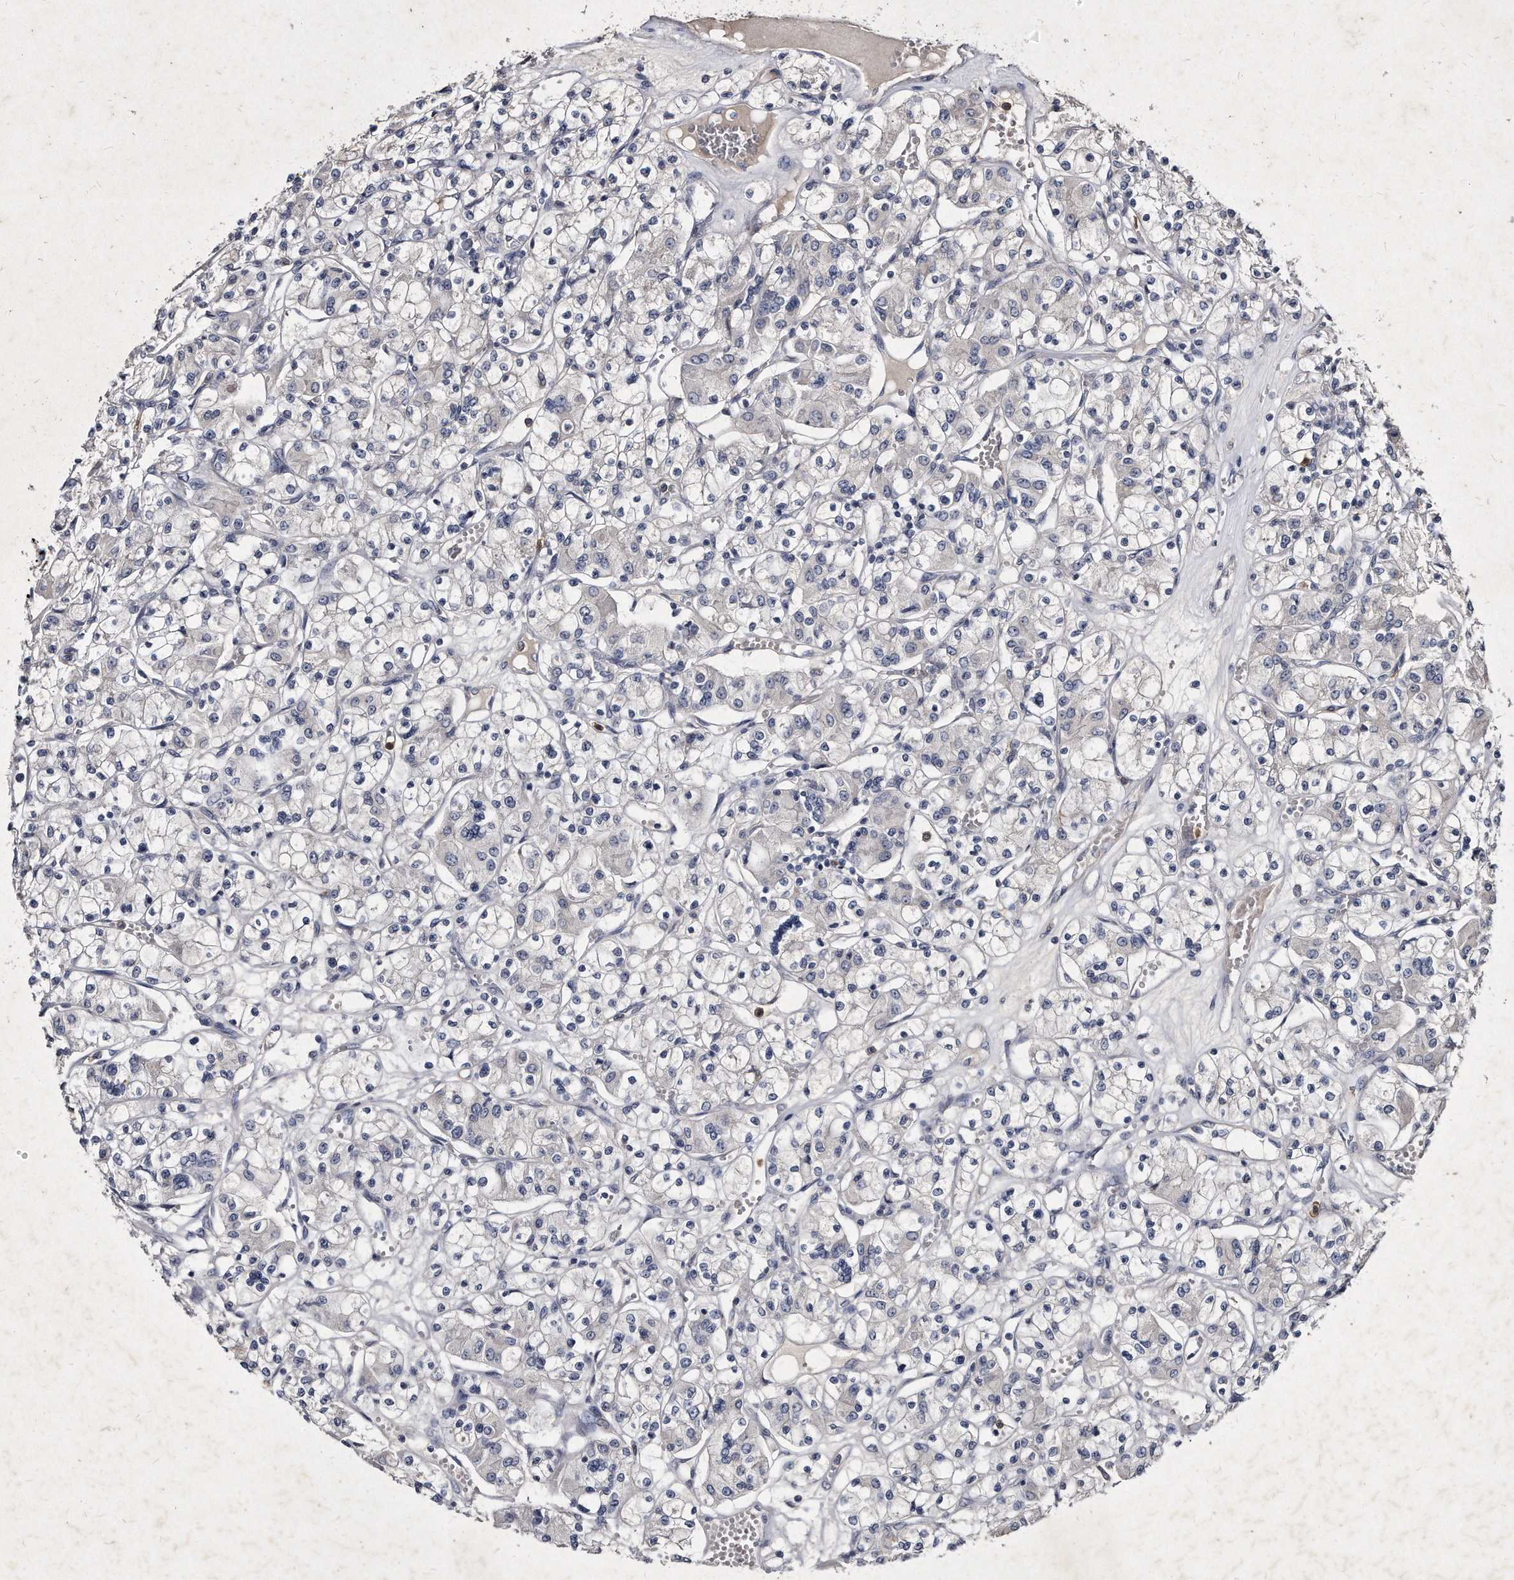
{"staining": {"intensity": "negative", "quantity": "none", "location": "none"}, "tissue": "renal cancer", "cell_type": "Tumor cells", "image_type": "cancer", "snomed": [{"axis": "morphology", "description": "Adenocarcinoma, NOS"}, {"axis": "topography", "description": "Kidney"}], "caption": "DAB (3,3'-diaminobenzidine) immunohistochemical staining of renal adenocarcinoma reveals no significant expression in tumor cells. Nuclei are stained in blue.", "gene": "KLHDC3", "patient": {"sex": "female", "age": 59}}